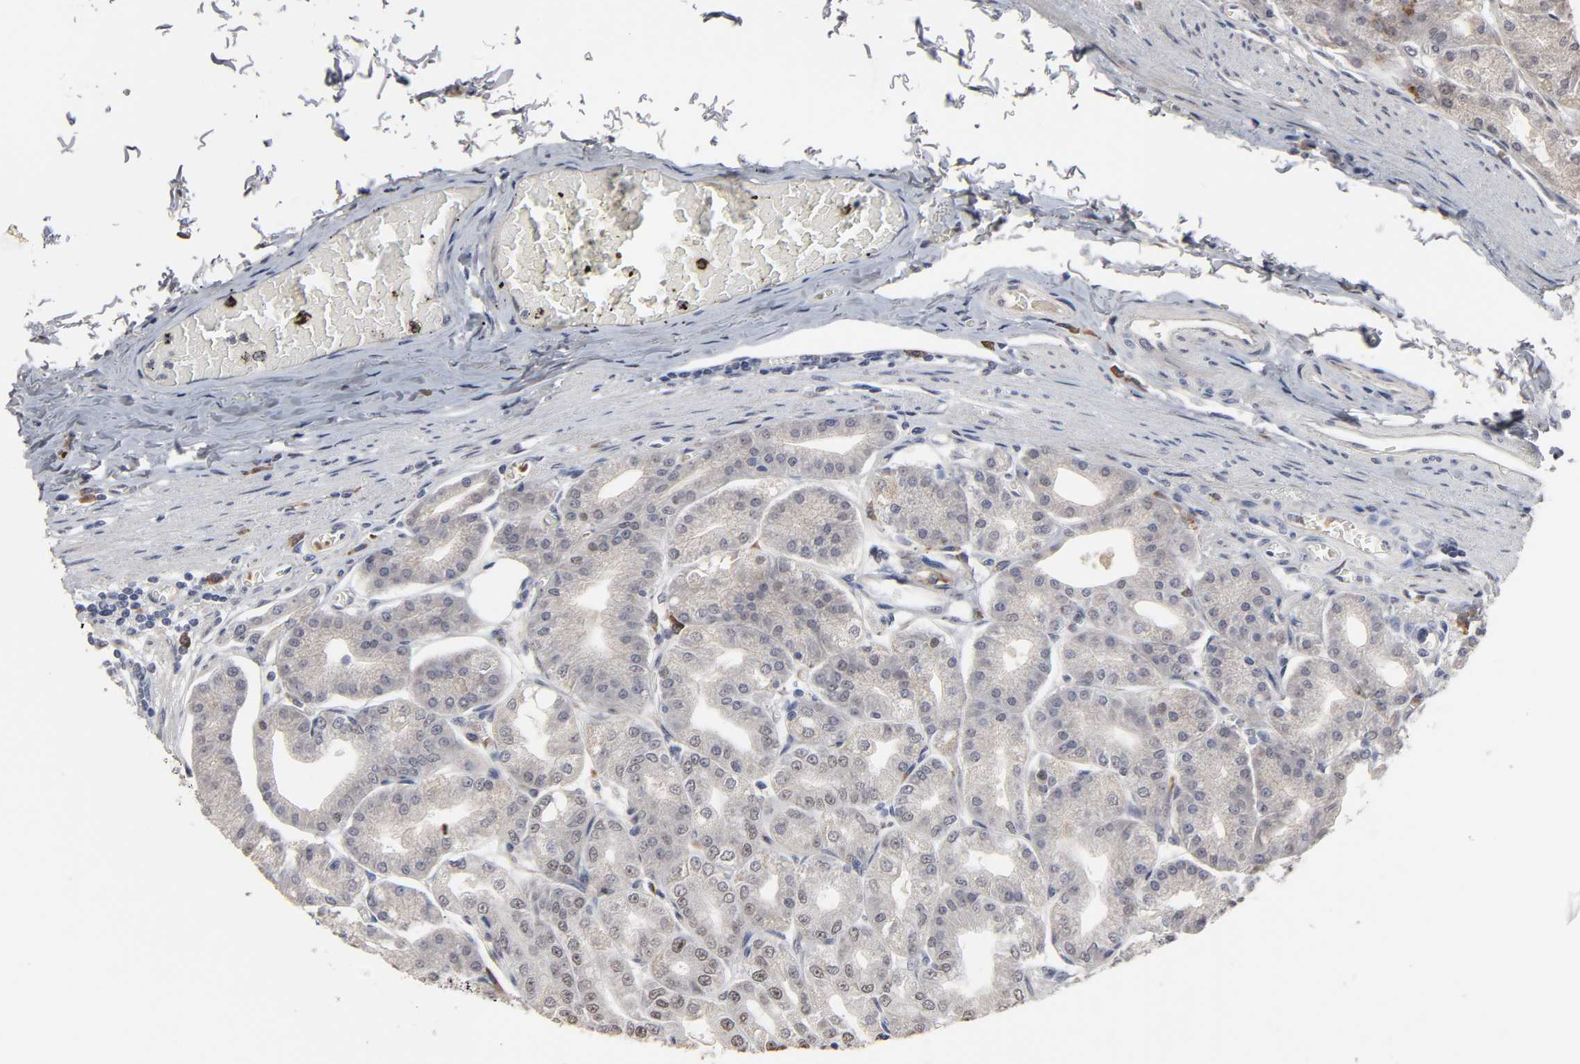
{"staining": {"intensity": "strong", "quantity": "25%-75%", "location": "cytoplasmic/membranous,nuclear"}, "tissue": "stomach", "cell_type": "Glandular cells", "image_type": "normal", "snomed": [{"axis": "morphology", "description": "Normal tissue, NOS"}, {"axis": "topography", "description": "Stomach, lower"}], "caption": "Normal stomach reveals strong cytoplasmic/membranous,nuclear expression in about 25%-75% of glandular cells.", "gene": "HNF4A", "patient": {"sex": "male", "age": 71}}